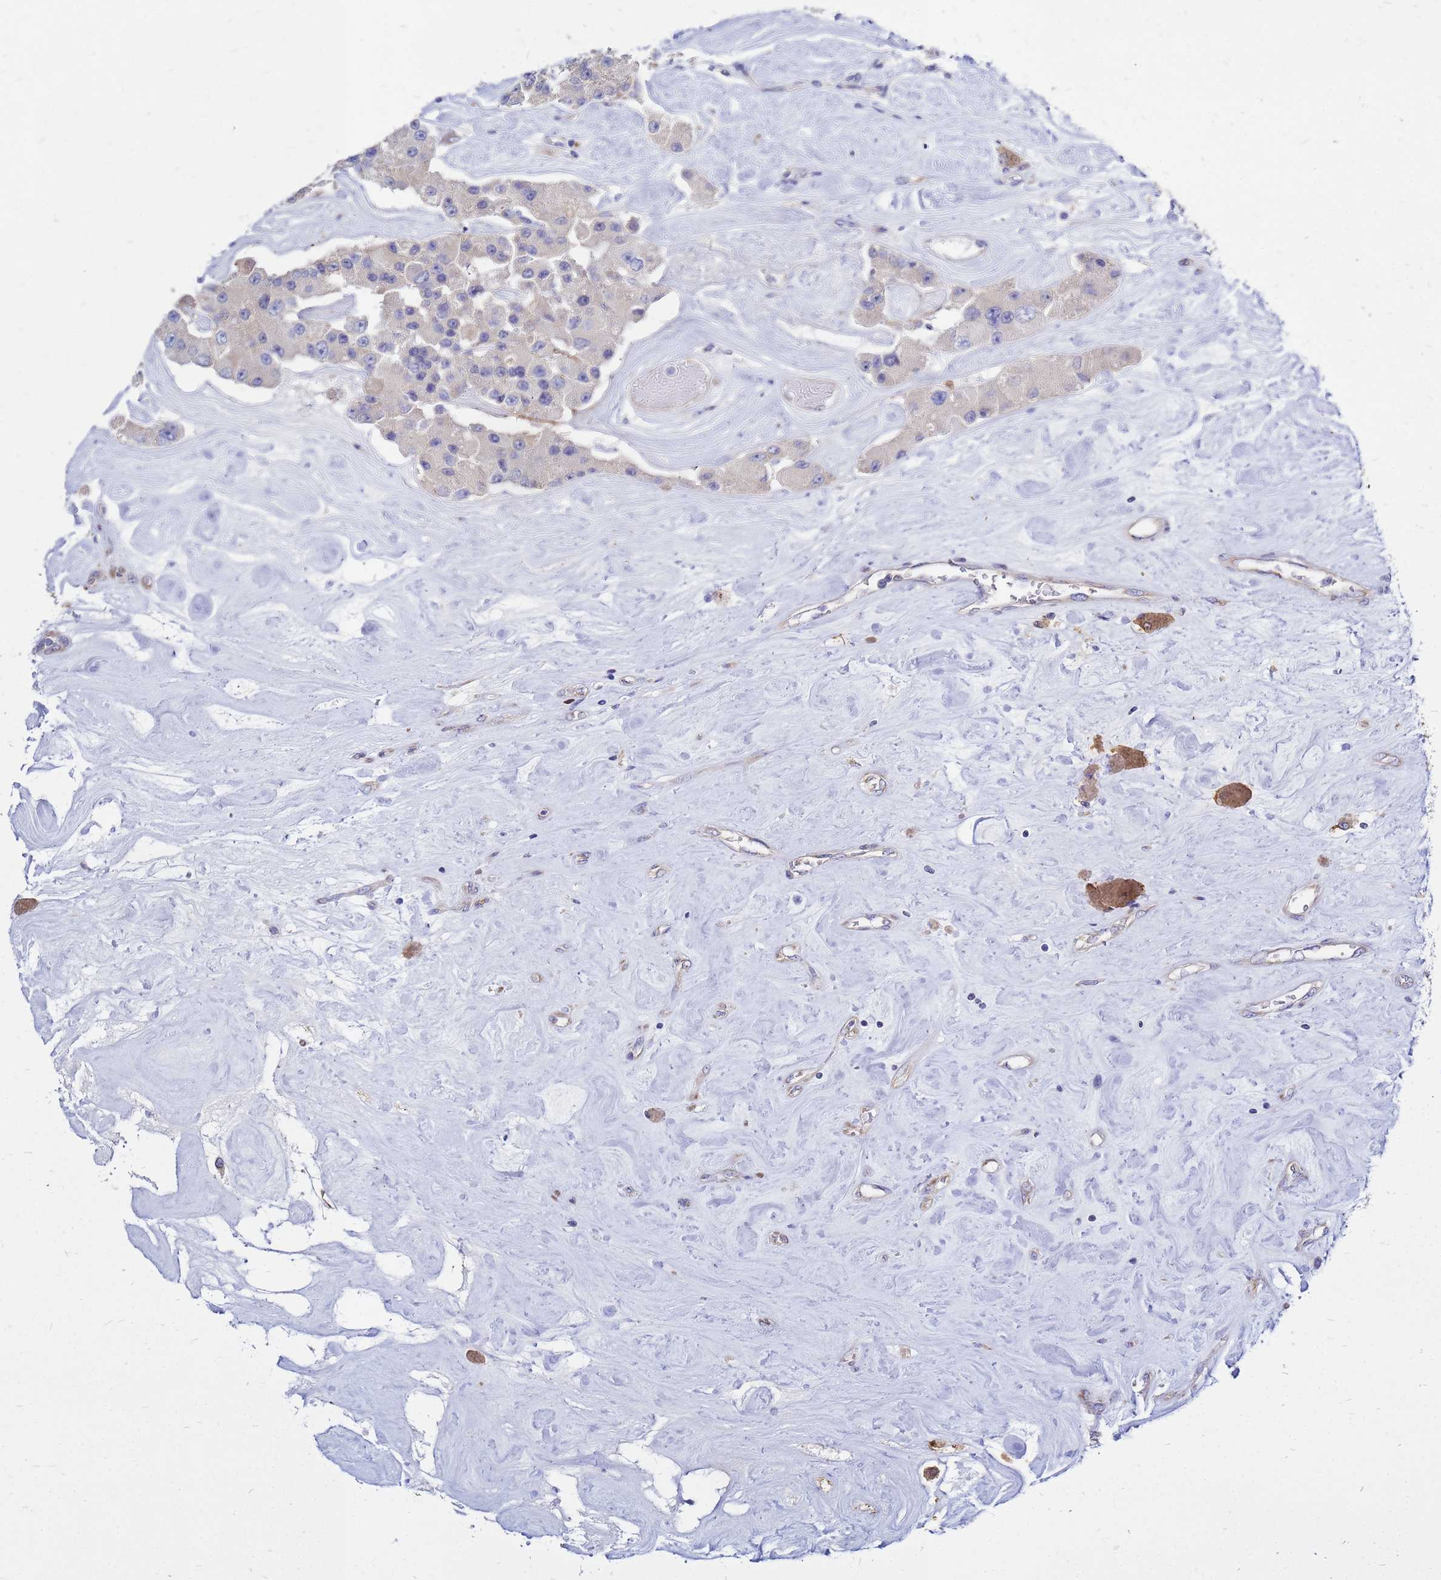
{"staining": {"intensity": "negative", "quantity": "none", "location": "none"}, "tissue": "carcinoid", "cell_type": "Tumor cells", "image_type": "cancer", "snomed": [{"axis": "morphology", "description": "Carcinoid, malignant, NOS"}, {"axis": "topography", "description": "Pancreas"}], "caption": "Immunohistochemistry (IHC) histopathology image of carcinoid (malignant) stained for a protein (brown), which exhibits no positivity in tumor cells. (Immunohistochemistry, brightfield microscopy, high magnification).", "gene": "MOB2", "patient": {"sex": "male", "age": 41}}